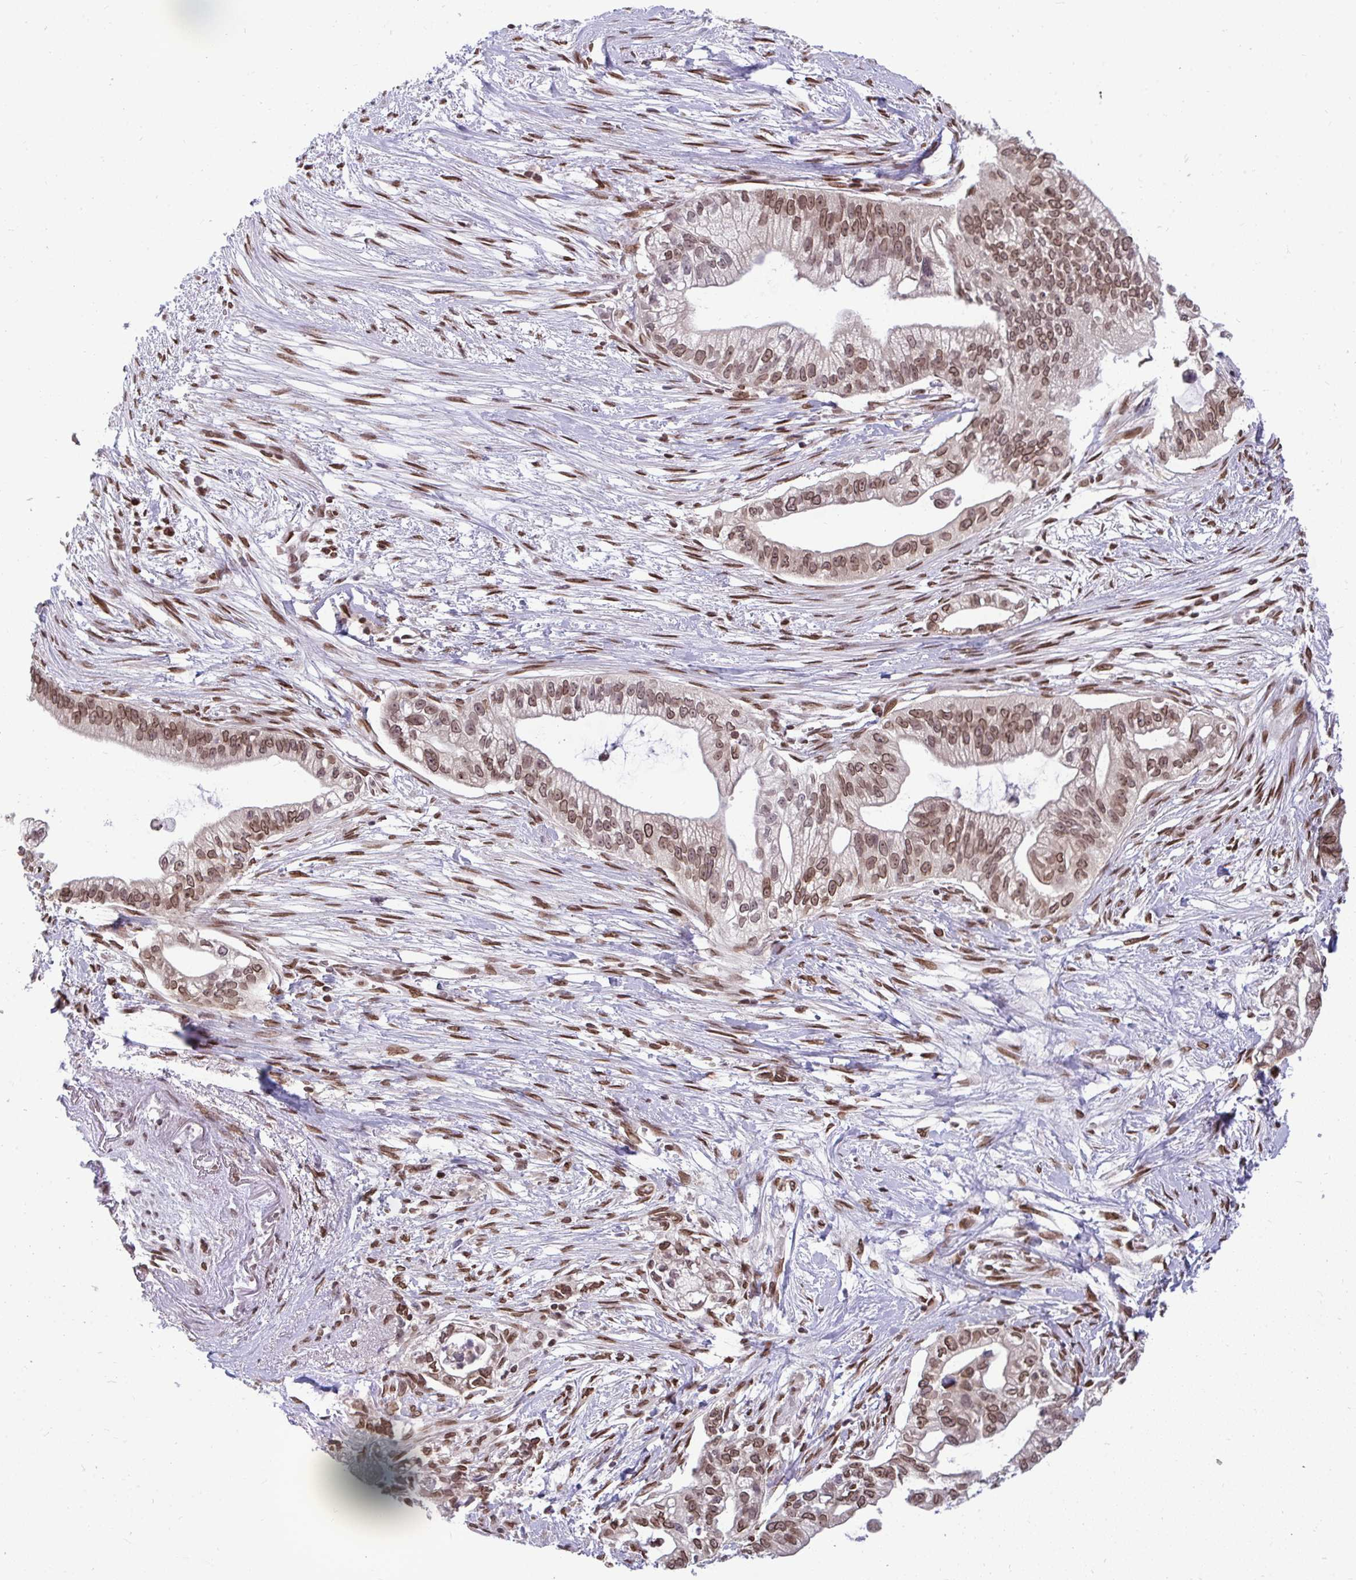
{"staining": {"intensity": "moderate", "quantity": ">75%", "location": "cytoplasmic/membranous,nuclear"}, "tissue": "pancreatic cancer", "cell_type": "Tumor cells", "image_type": "cancer", "snomed": [{"axis": "morphology", "description": "Adenocarcinoma, NOS"}, {"axis": "topography", "description": "Pancreas"}], "caption": "Immunohistochemistry photomicrograph of neoplastic tissue: human pancreatic adenocarcinoma stained using immunohistochemistry (IHC) displays medium levels of moderate protein expression localized specifically in the cytoplasmic/membranous and nuclear of tumor cells, appearing as a cytoplasmic/membranous and nuclear brown color.", "gene": "JPT1", "patient": {"sex": "male", "age": 70}}